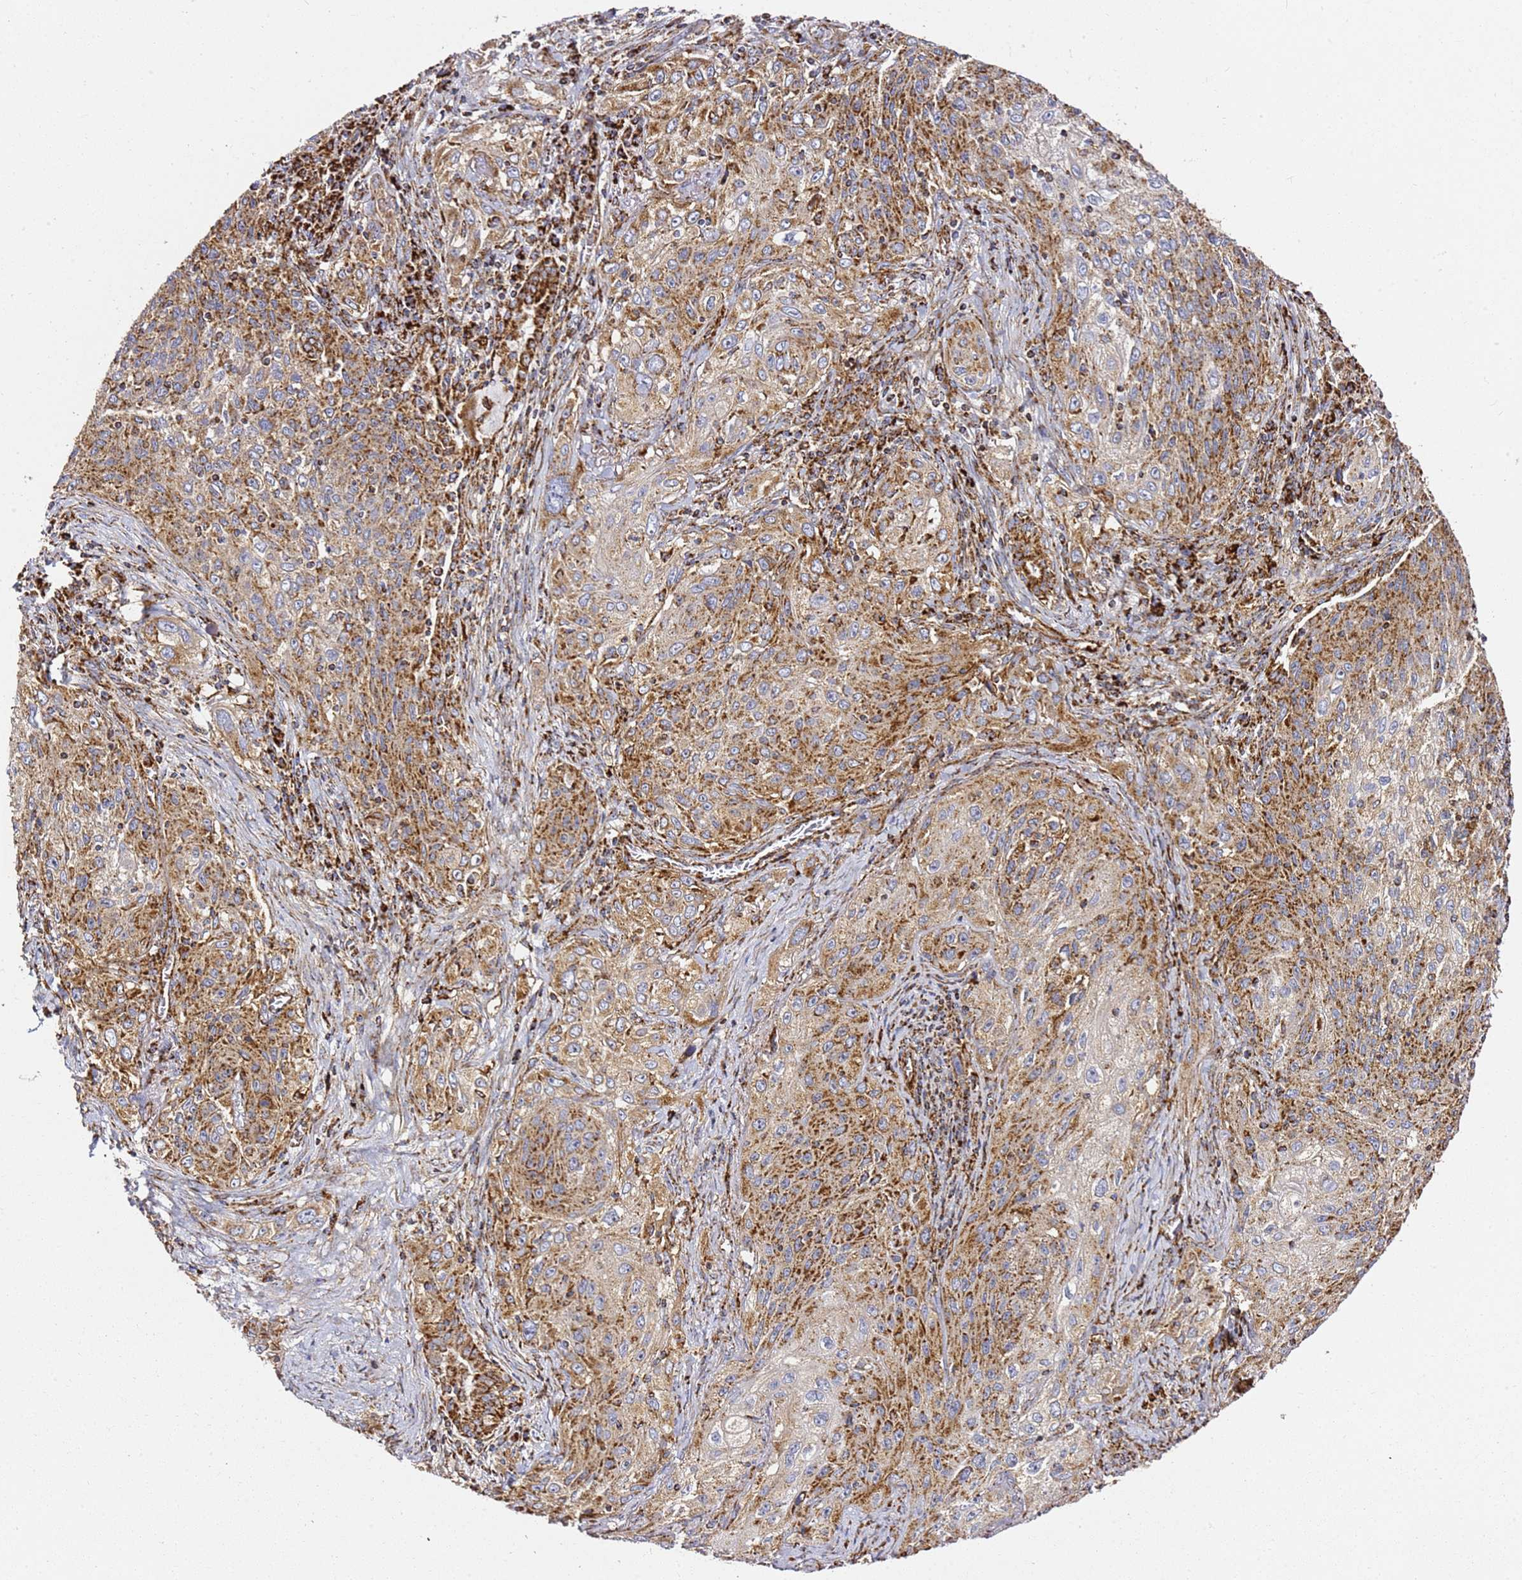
{"staining": {"intensity": "moderate", "quantity": "25%-75%", "location": "cytoplasmic/membranous"}, "tissue": "lung cancer", "cell_type": "Tumor cells", "image_type": "cancer", "snomed": [{"axis": "morphology", "description": "Squamous cell carcinoma, NOS"}, {"axis": "topography", "description": "Lung"}], "caption": "About 25%-75% of tumor cells in lung cancer (squamous cell carcinoma) exhibit moderate cytoplasmic/membranous protein staining as visualized by brown immunohistochemical staining.", "gene": "NDUFA3", "patient": {"sex": "female", "age": 69}}